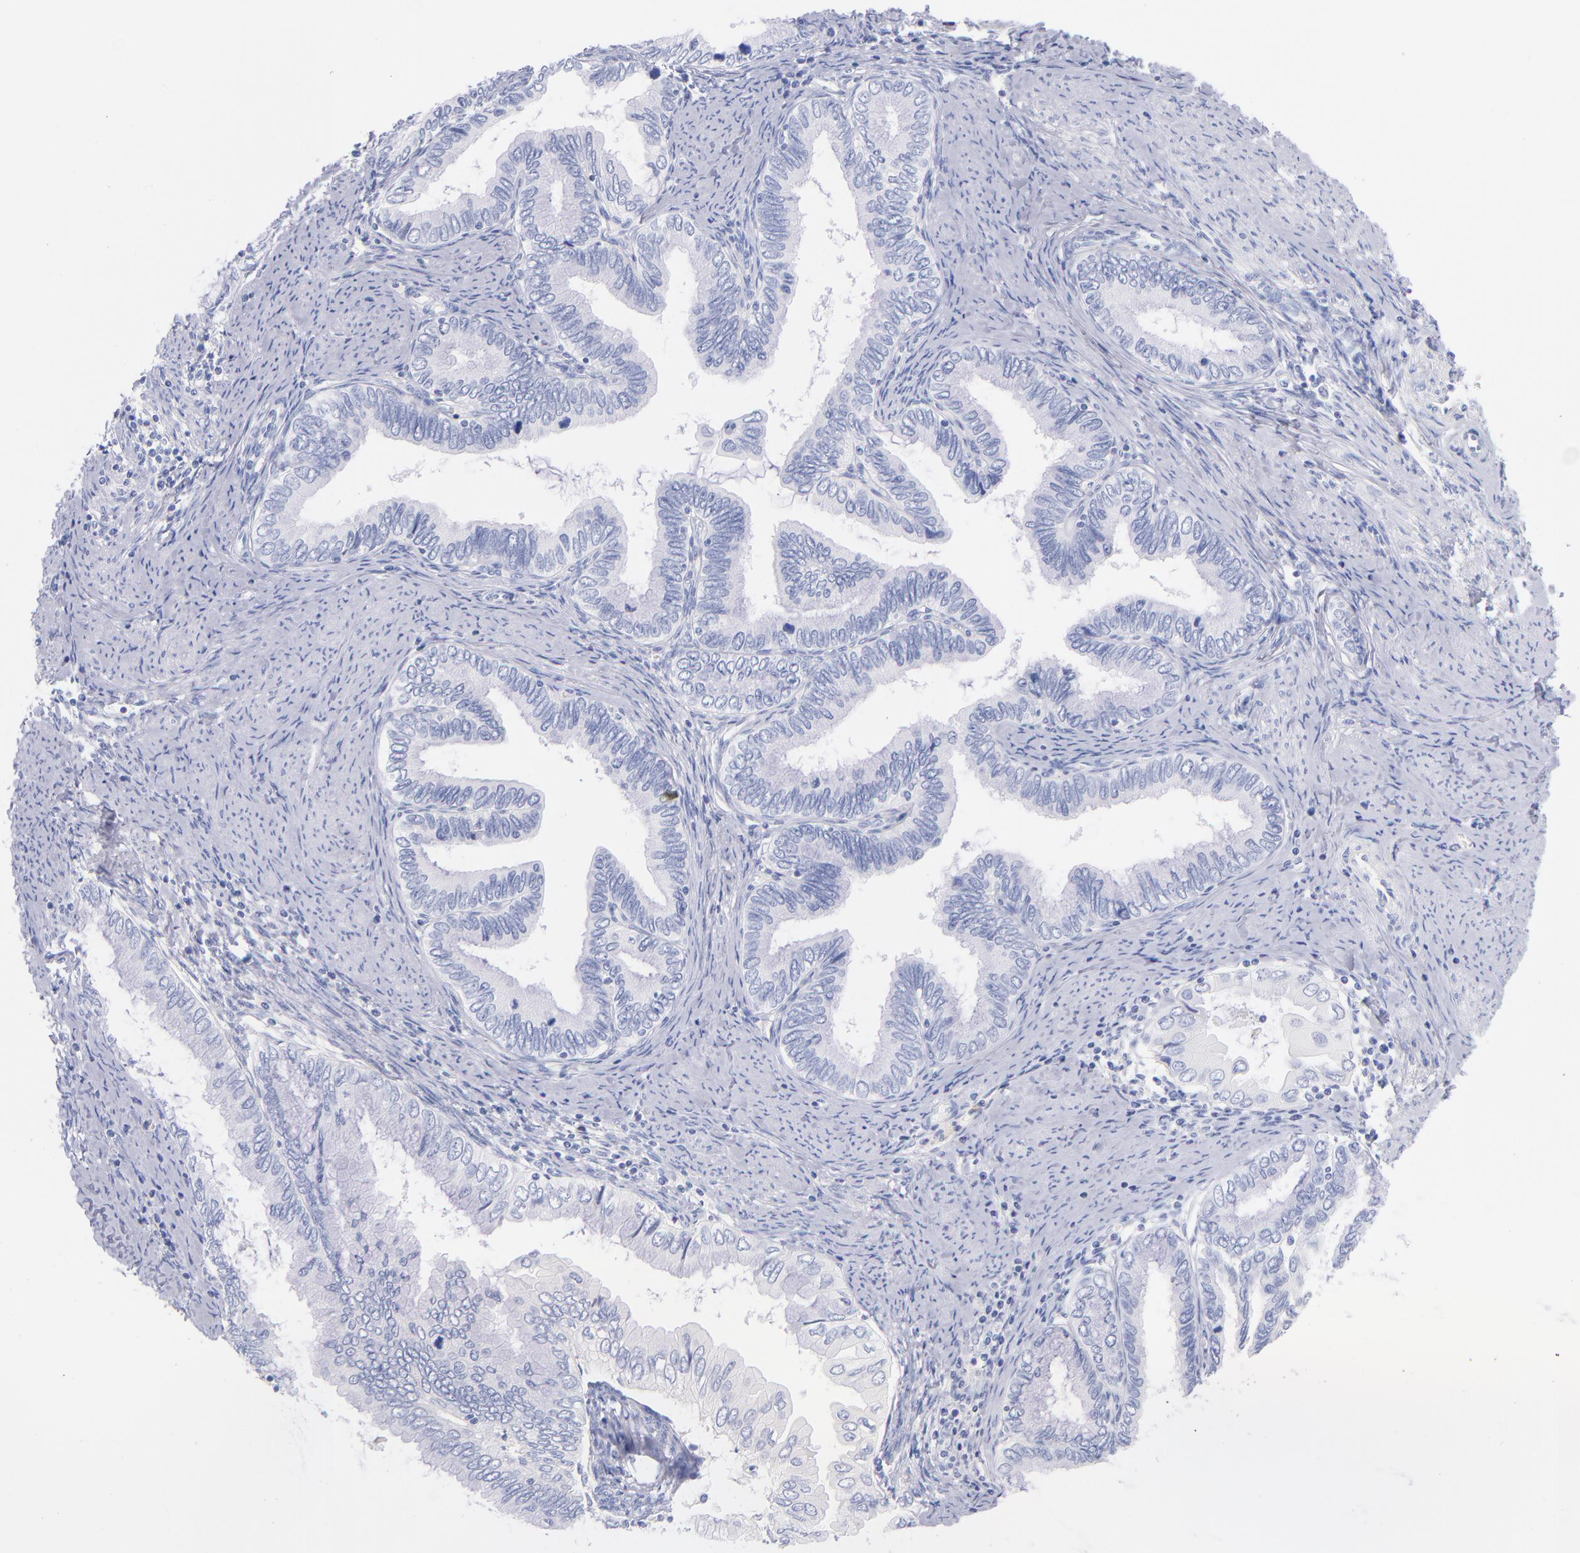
{"staining": {"intensity": "negative", "quantity": "none", "location": "none"}, "tissue": "cervical cancer", "cell_type": "Tumor cells", "image_type": "cancer", "snomed": [{"axis": "morphology", "description": "Adenocarcinoma, NOS"}, {"axis": "topography", "description": "Cervix"}], "caption": "This histopathology image is of cervical cancer stained with immunohistochemistry to label a protein in brown with the nuclei are counter-stained blue. There is no positivity in tumor cells.", "gene": "HP", "patient": {"sex": "female", "age": 49}}